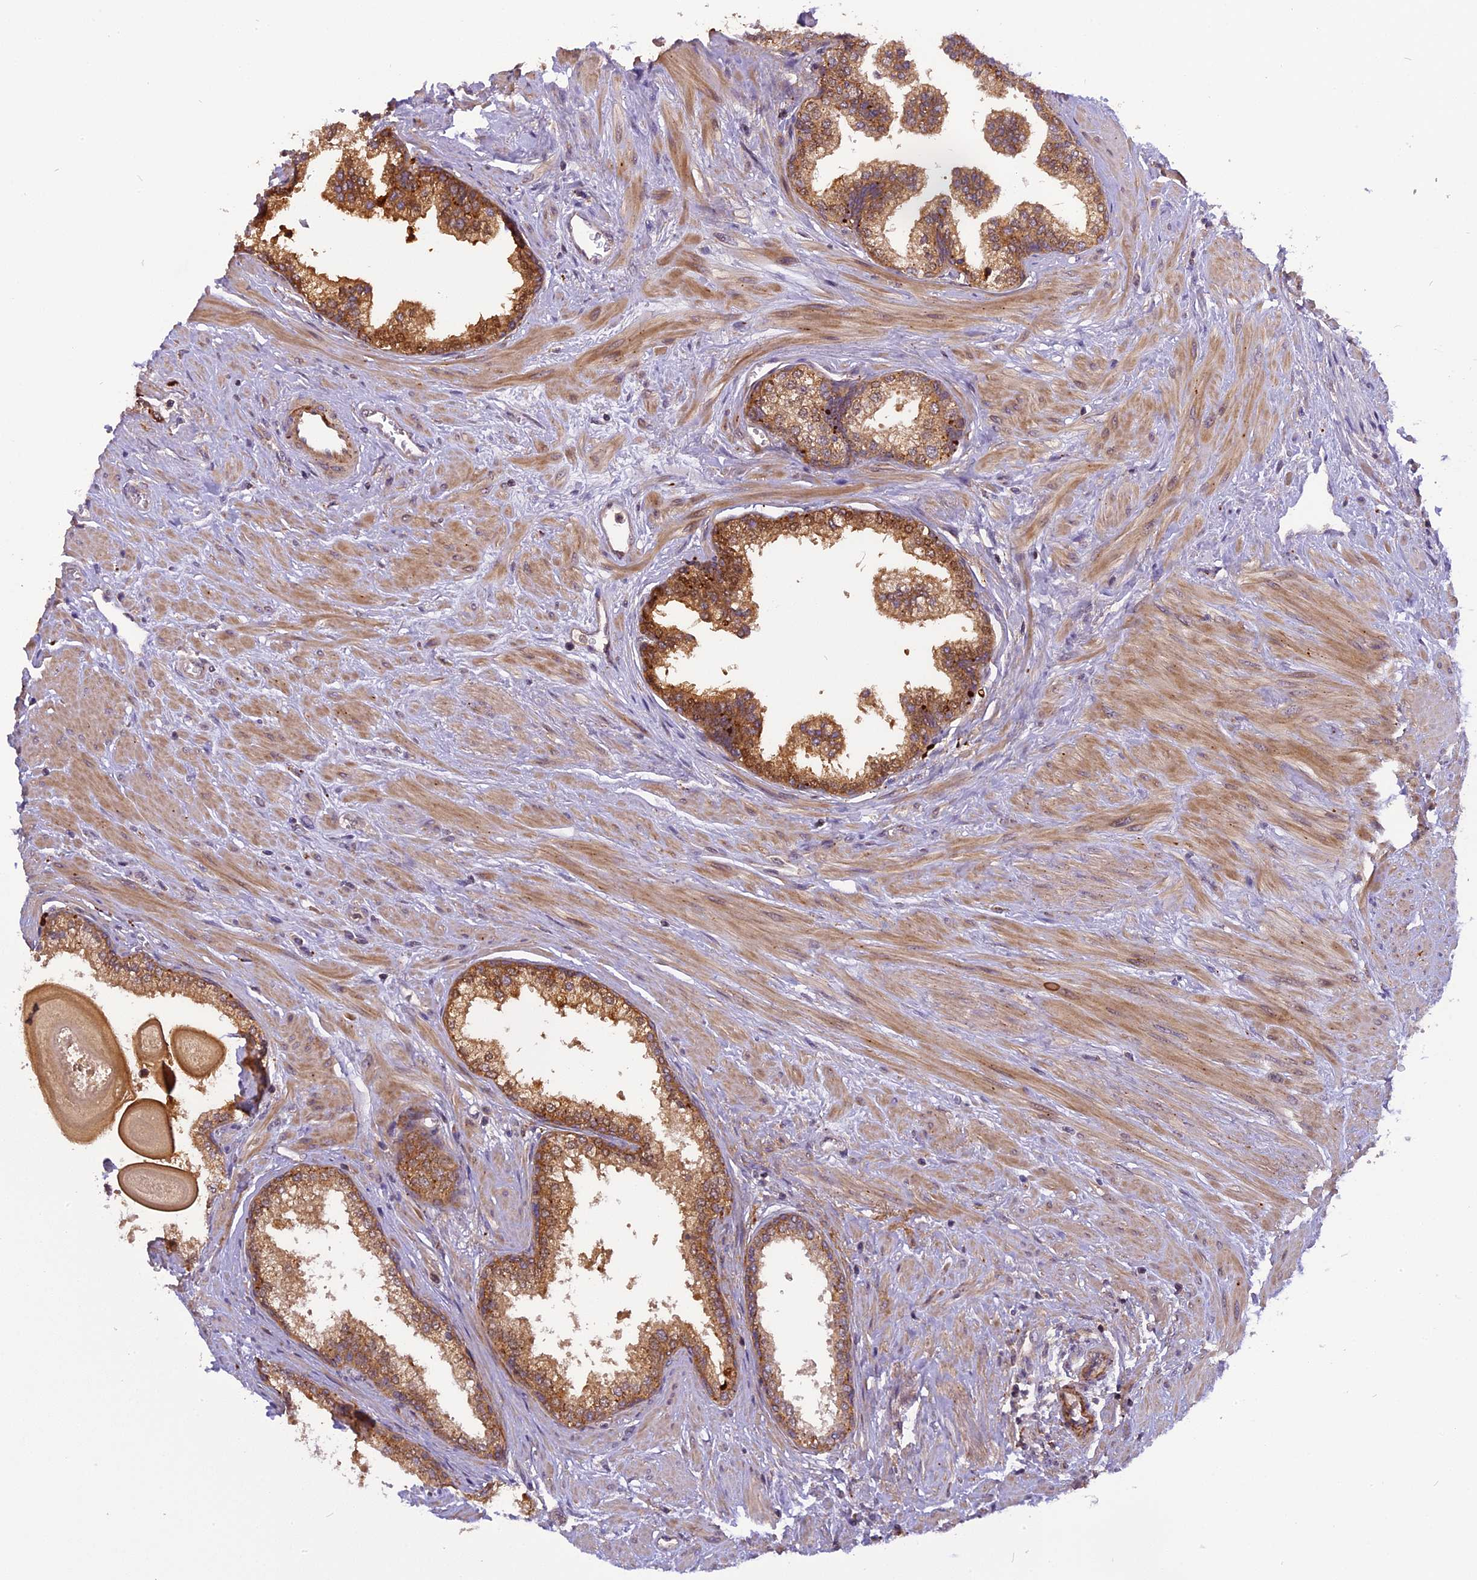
{"staining": {"intensity": "strong", "quantity": ">75%", "location": "cytoplasmic/membranous"}, "tissue": "prostate", "cell_type": "Glandular cells", "image_type": "normal", "snomed": [{"axis": "morphology", "description": "Normal tissue, NOS"}, {"axis": "topography", "description": "Prostate"}], "caption": "Immunohistochemistry (IHC) (DAB (3,3'-diaminobenzidine)) staining of unremarkable prostate reveals strong cytoplasmic/membranous protein expression in about >75% of glandular cells.", "gene": "FNIP2", "patient": {"sex": "male", "age": 57}}